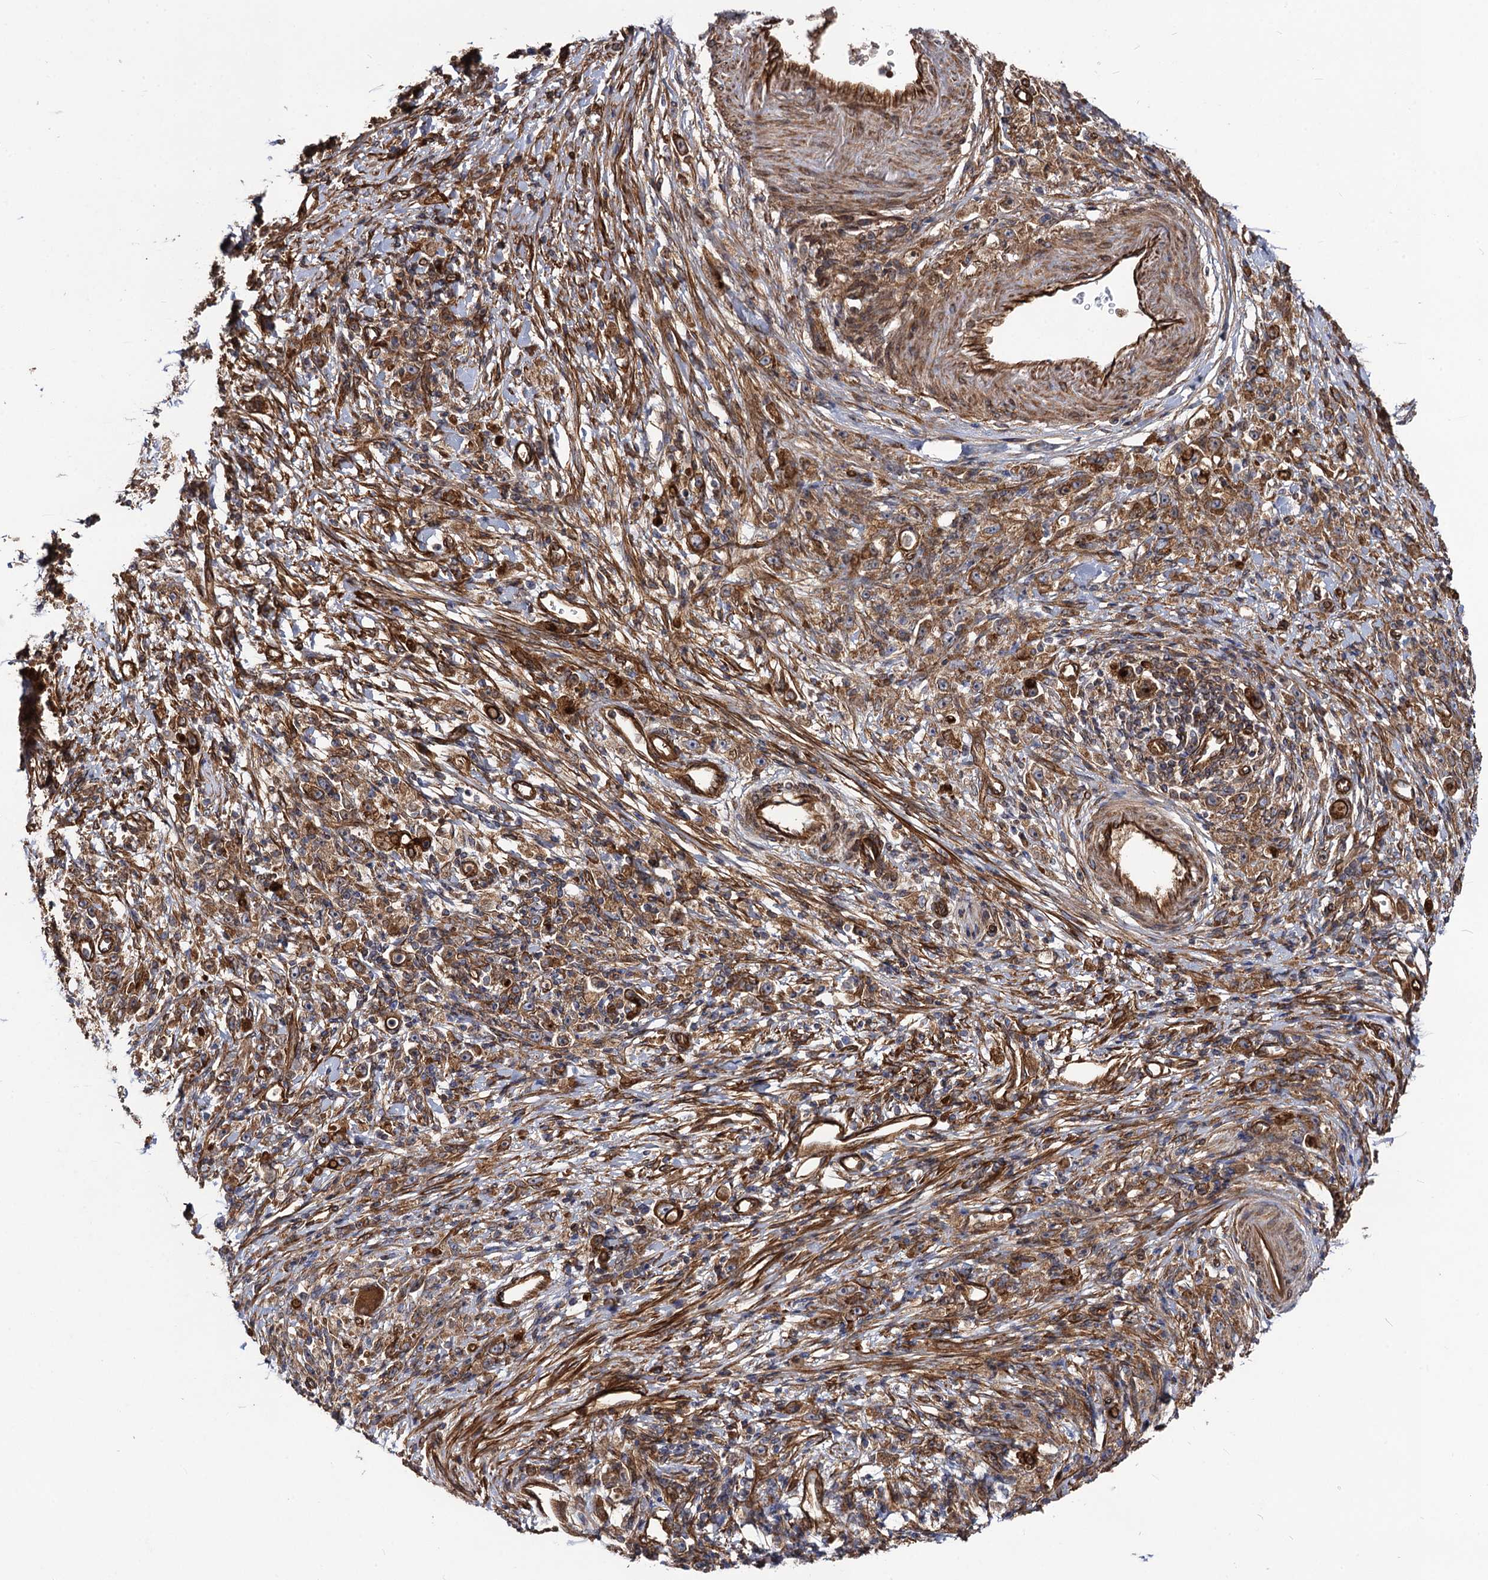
{"staining": {"intensity": "moderate", "quantity": ">75%", "location": "cytoplasmic/membranous"}, "tissue": "stomach cancer", "cell_type": "Tumor cells", "image_type": "cancer", "snomed": [{"axis": "morphology", "description": "Adenocarcinoma, NOS"}, {"axis": "topography", "description": "Stomach"}], "caption": "Human stomach adenocarcinoma stained with a protein marker reveals moderate staining in tumor cells.", "gene": "CIP2A", "patient": {"sex": "female", "age": 59}}